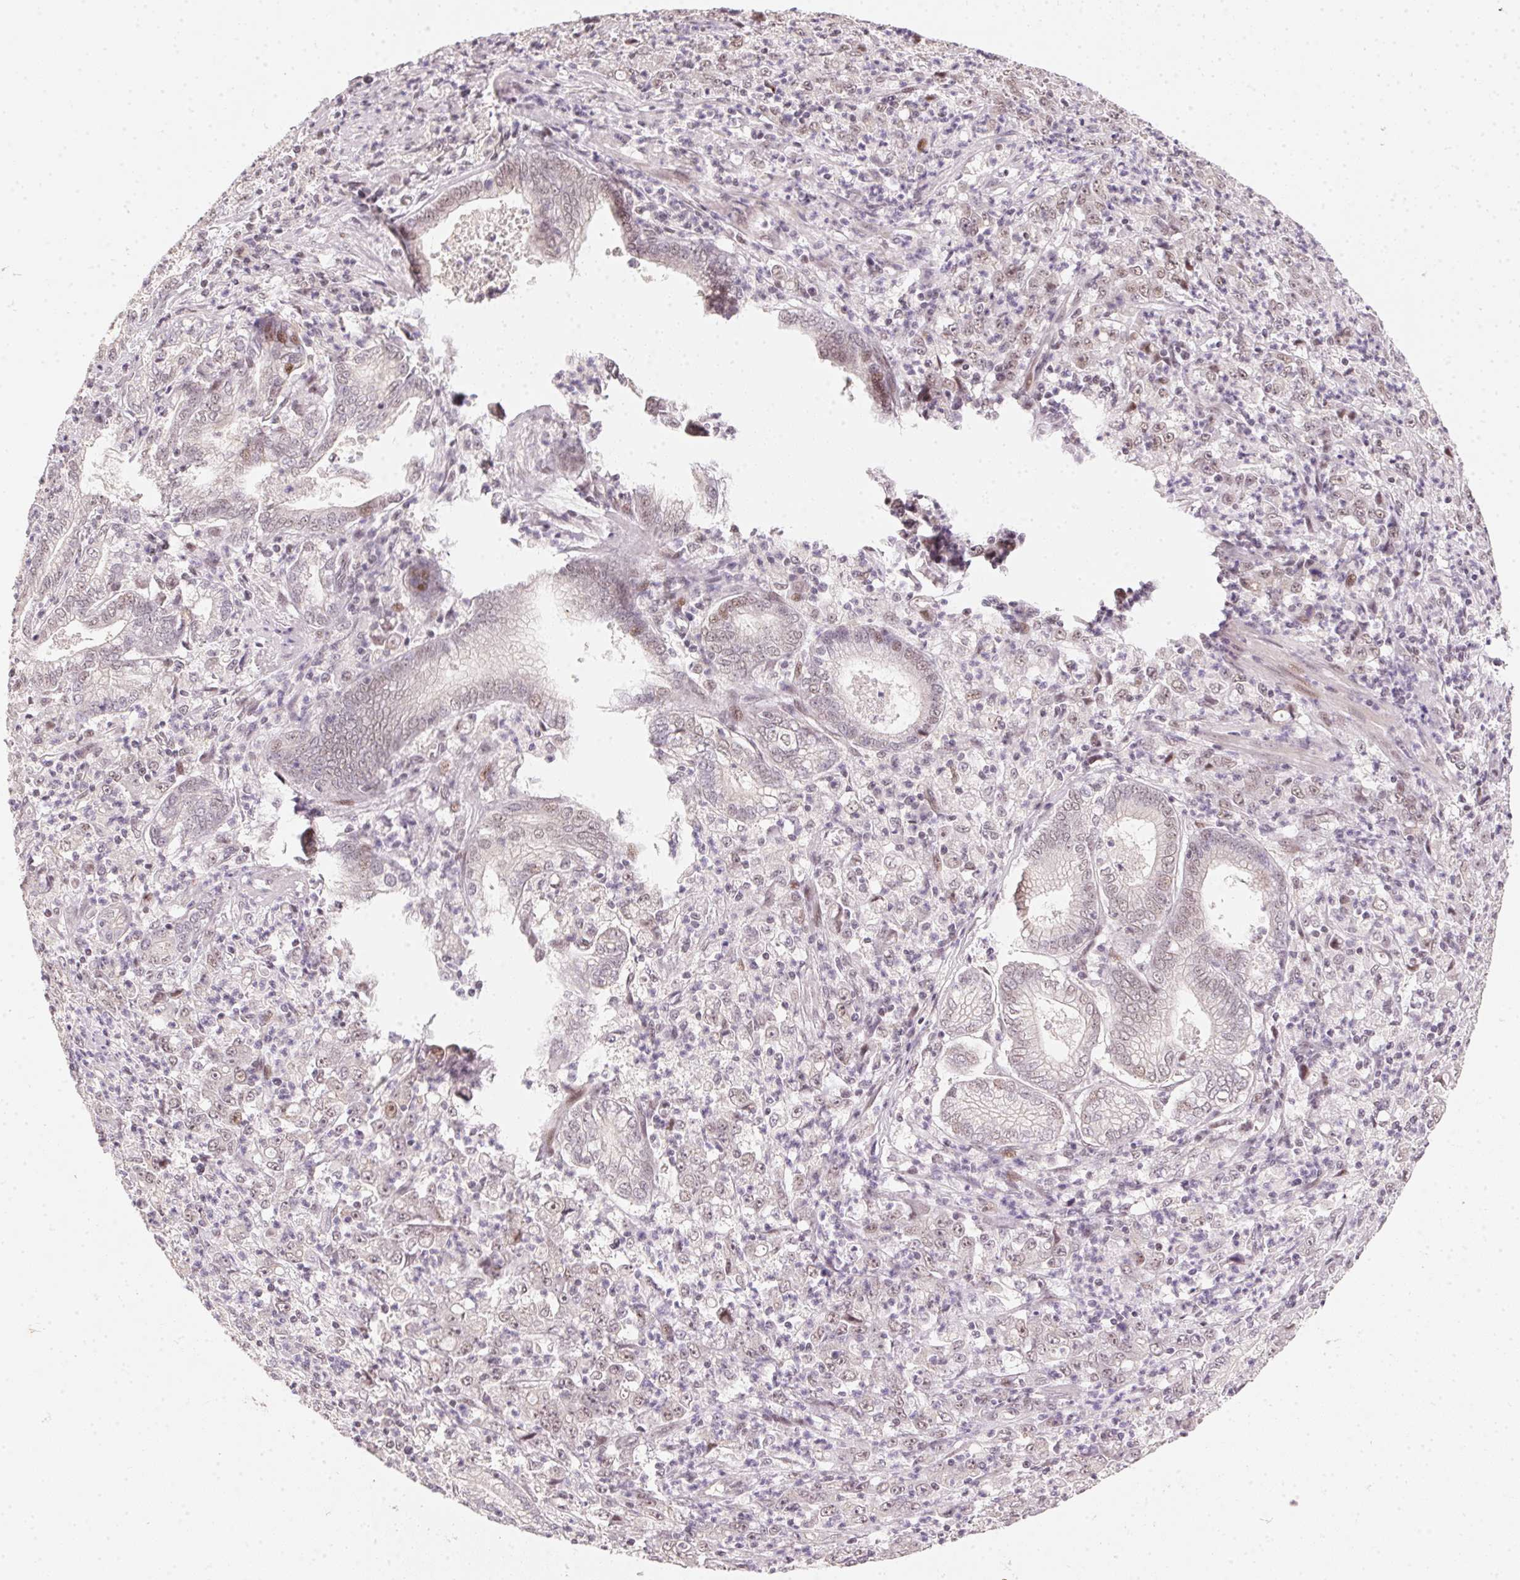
{"staining": {"intensity": "weak", "quantity": ">75%", "location": "nuclear"}, "tissue": "stomach cancer", "cell_type": "Tumor cells", "image_type": "cancer", "snomed": [{"axis": "morphology", "description": "Adenocarcinoma, NOS"}, {"axis": "topography", "description": "Stomach, lower"}], "caption": "The micrograph exhibits a brown stain indicating the presence of a protein in the nuclear of tumor cells in adenocarcinoma (stomach).", "gene": "KDM4D", "patient": {"sex": "female", "age": 71}}